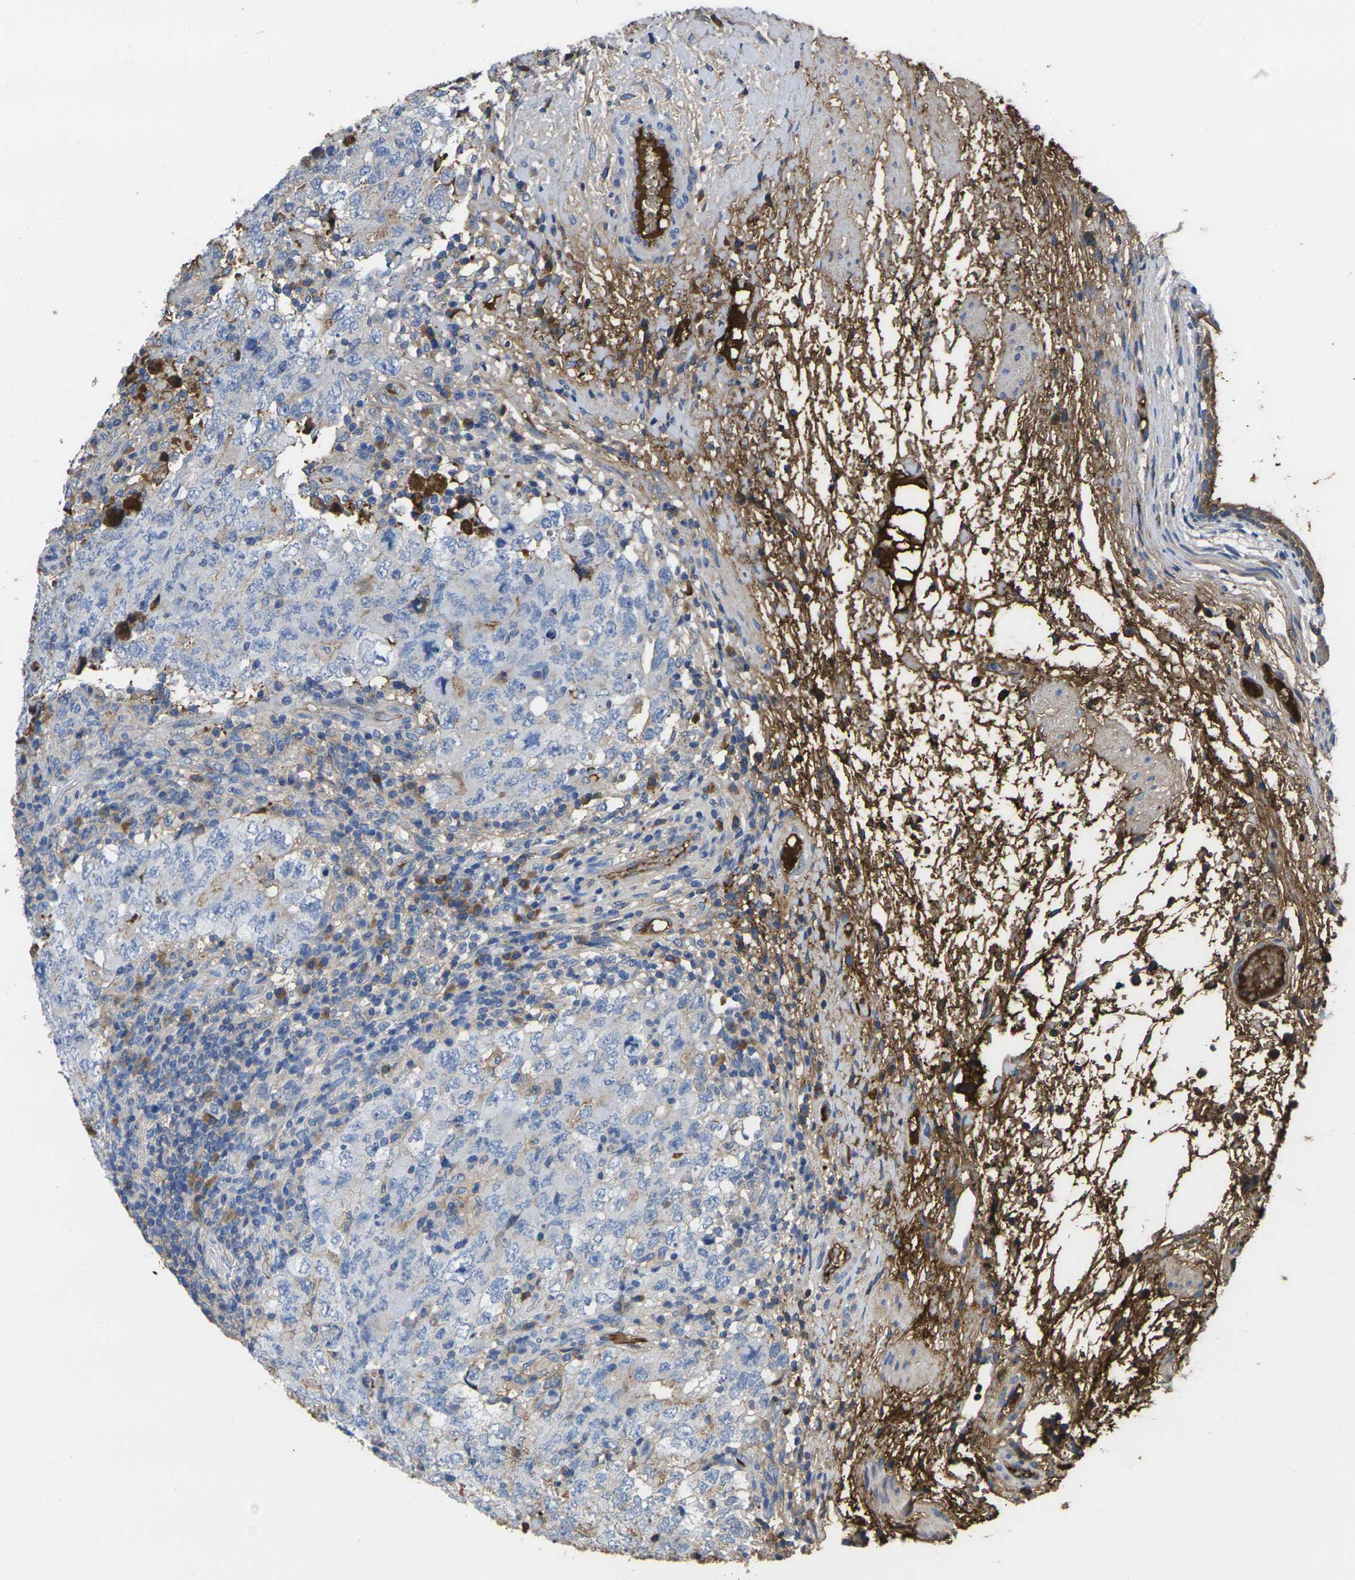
{"staining": {"intensity": "moderate", "quantity": "<25%", "location": "cytoplasmic/membranous"}, "tissue": "testis cancer", "cell_type": "Tumor cells", "image_type": "cancer", "snomed": [{"axis": "morphology", "description": "Carcinoma, Embryonal, NOS"}, {"axis": "topography", "description": "Testis"}], "caption": "Immunohistochemical staining of human testis cancer demonstrates moderate cytoplasmic/membranous protein staining in about <25% of tumor cells.", "gene": "GREM2", "patient": {"sex": "male", "age": 26}}